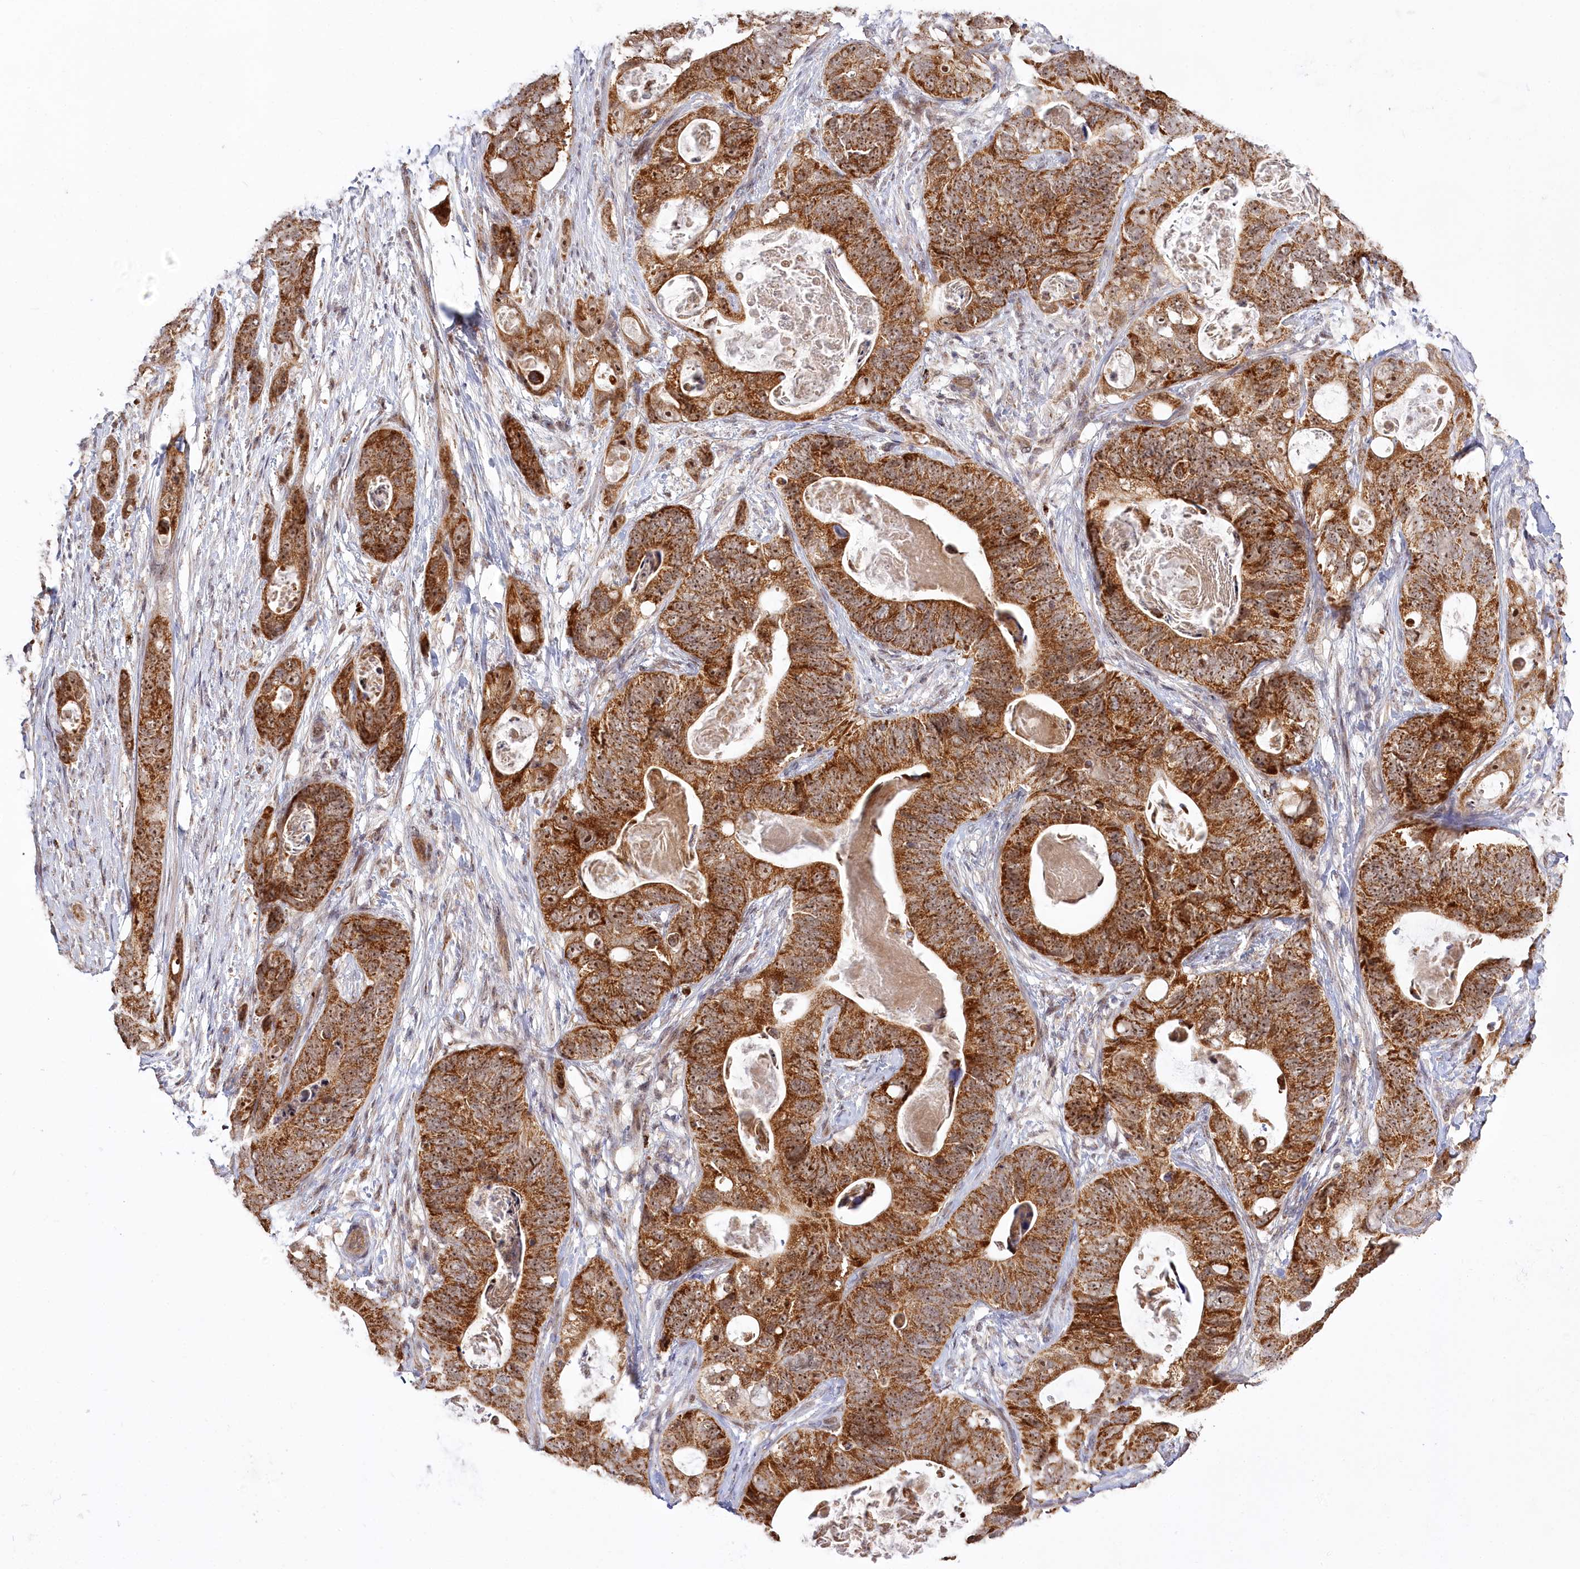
{"staining": {"intensity": "strong", "quantity": ">75%", "location": "cytoplasmic/membranous,nuclear"}, "tissue": "stomach cancer", "cell_type": "Tumor cells", "image_type": "cancer", "snomed": [{"axis": "morphology", "description": "Adenocarcinoma, NOS"}, {"axis": "topography", "description": "Stomach"}], "caption": "A photomicrograph of human stomach cancer stained for a protein shows strong cytoplasmic/membranous and nuclear brown staining in tumor cells. The staining was performed using DAB (3,3'-diaminobenzidine) to visualize the protein expression in brown, while the nuclei were stained in blue with hematoxylin (Magnification: 20x).", "gene": "RTN4IP1", "patient": {"sex": "female", "age": 89}}